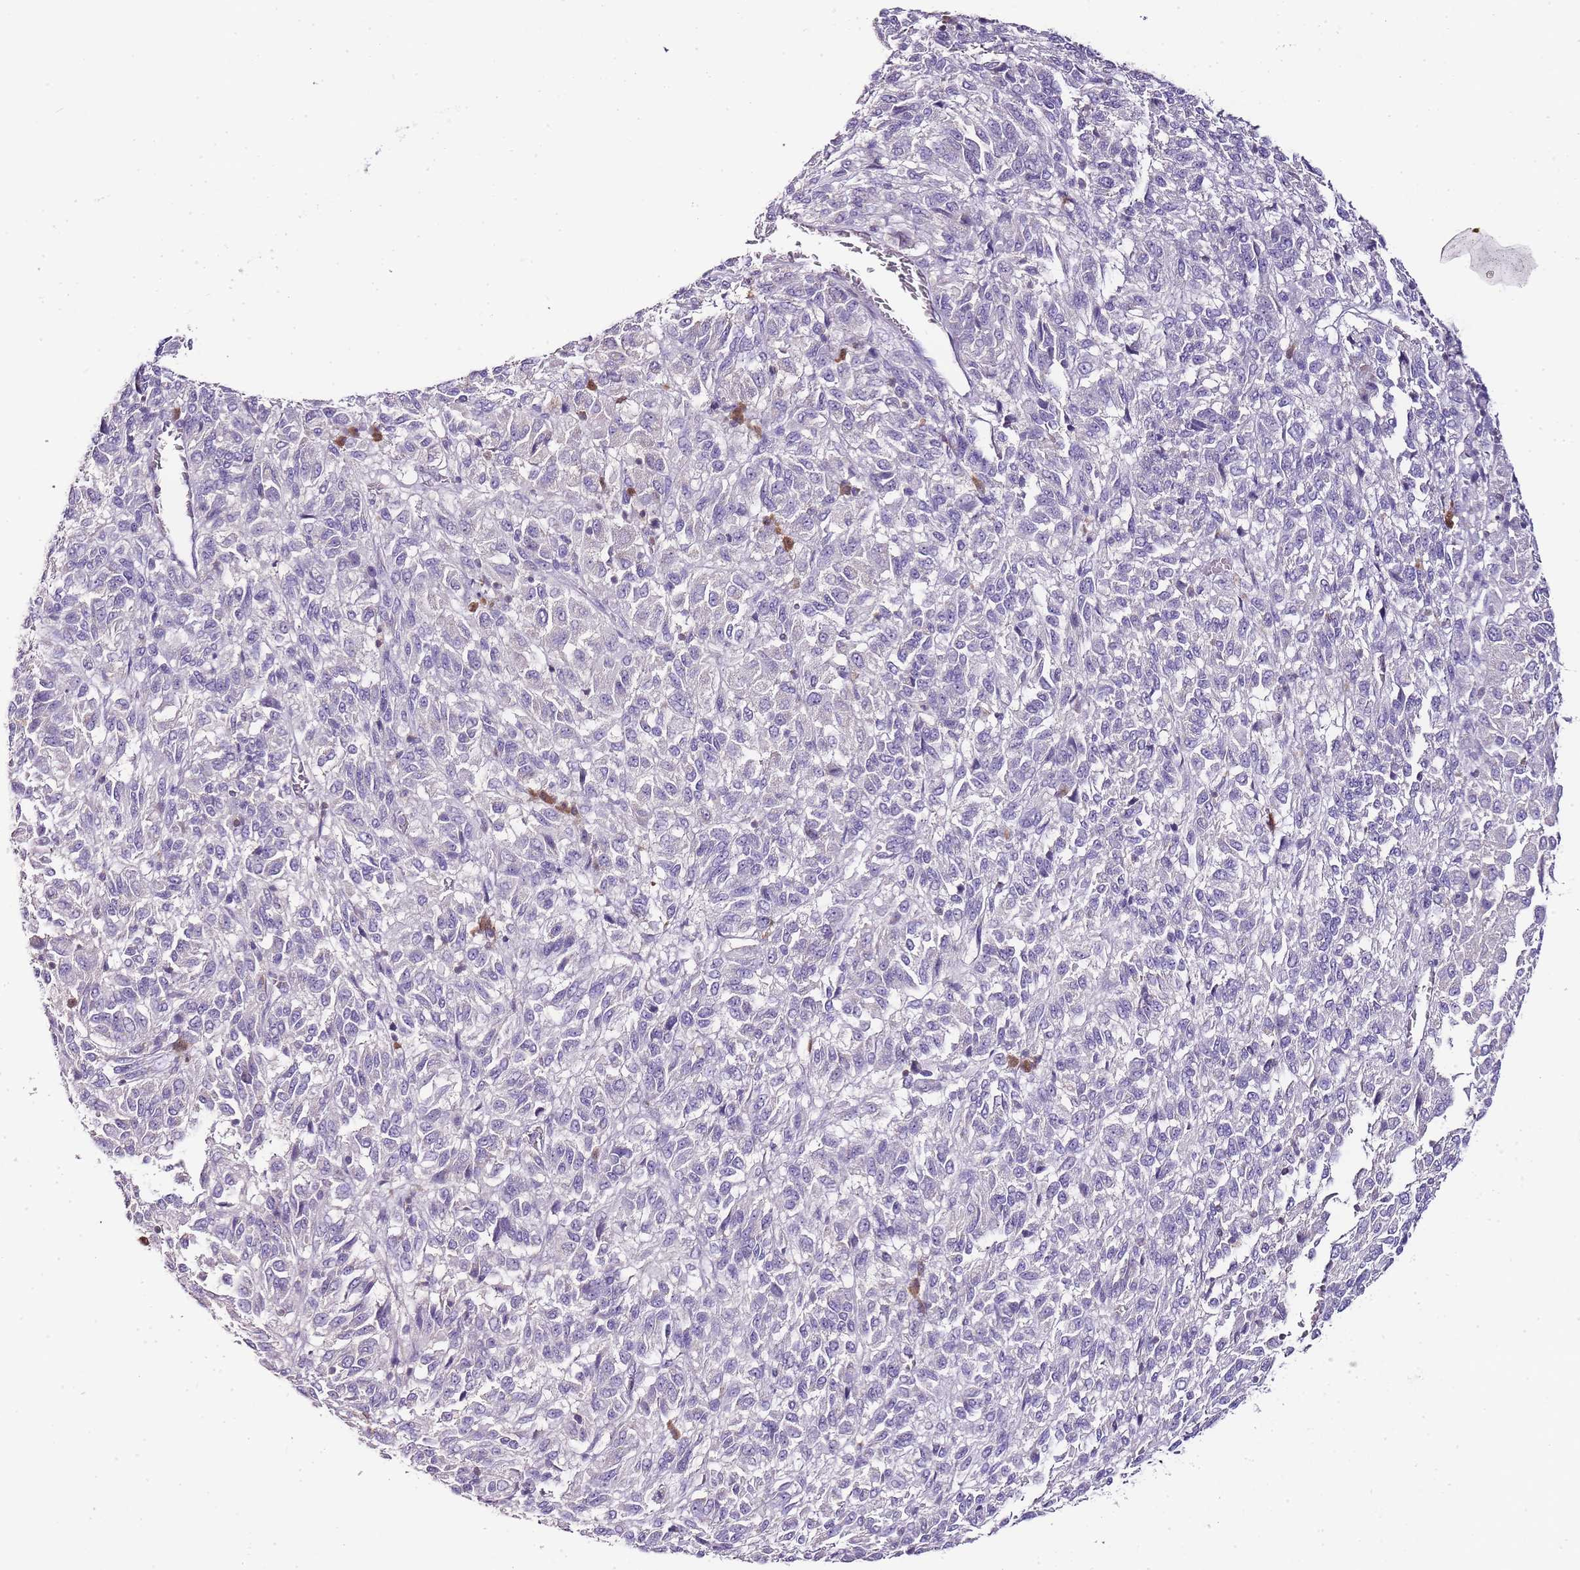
{"staining": {"intensity": "negative", "quantity": "none", "location": "none"}, "tissue": "melanoma", "cell_type": "Tumor cells", "image_type": "cancer", "snomed": [{"axis": "morphology", "description": "Malignant melanoma, Metastatic site"}, {"axis": "topography", "description": "Lung"}], "caption": "High magnification brightfield microscopy of melanoma stained with DAB (brown) and counterstained with hematoxylin (blue): tumor cells show no significant staining.", "gene": "ZBP1", "patient": {"sex": "male", "age": 64}}